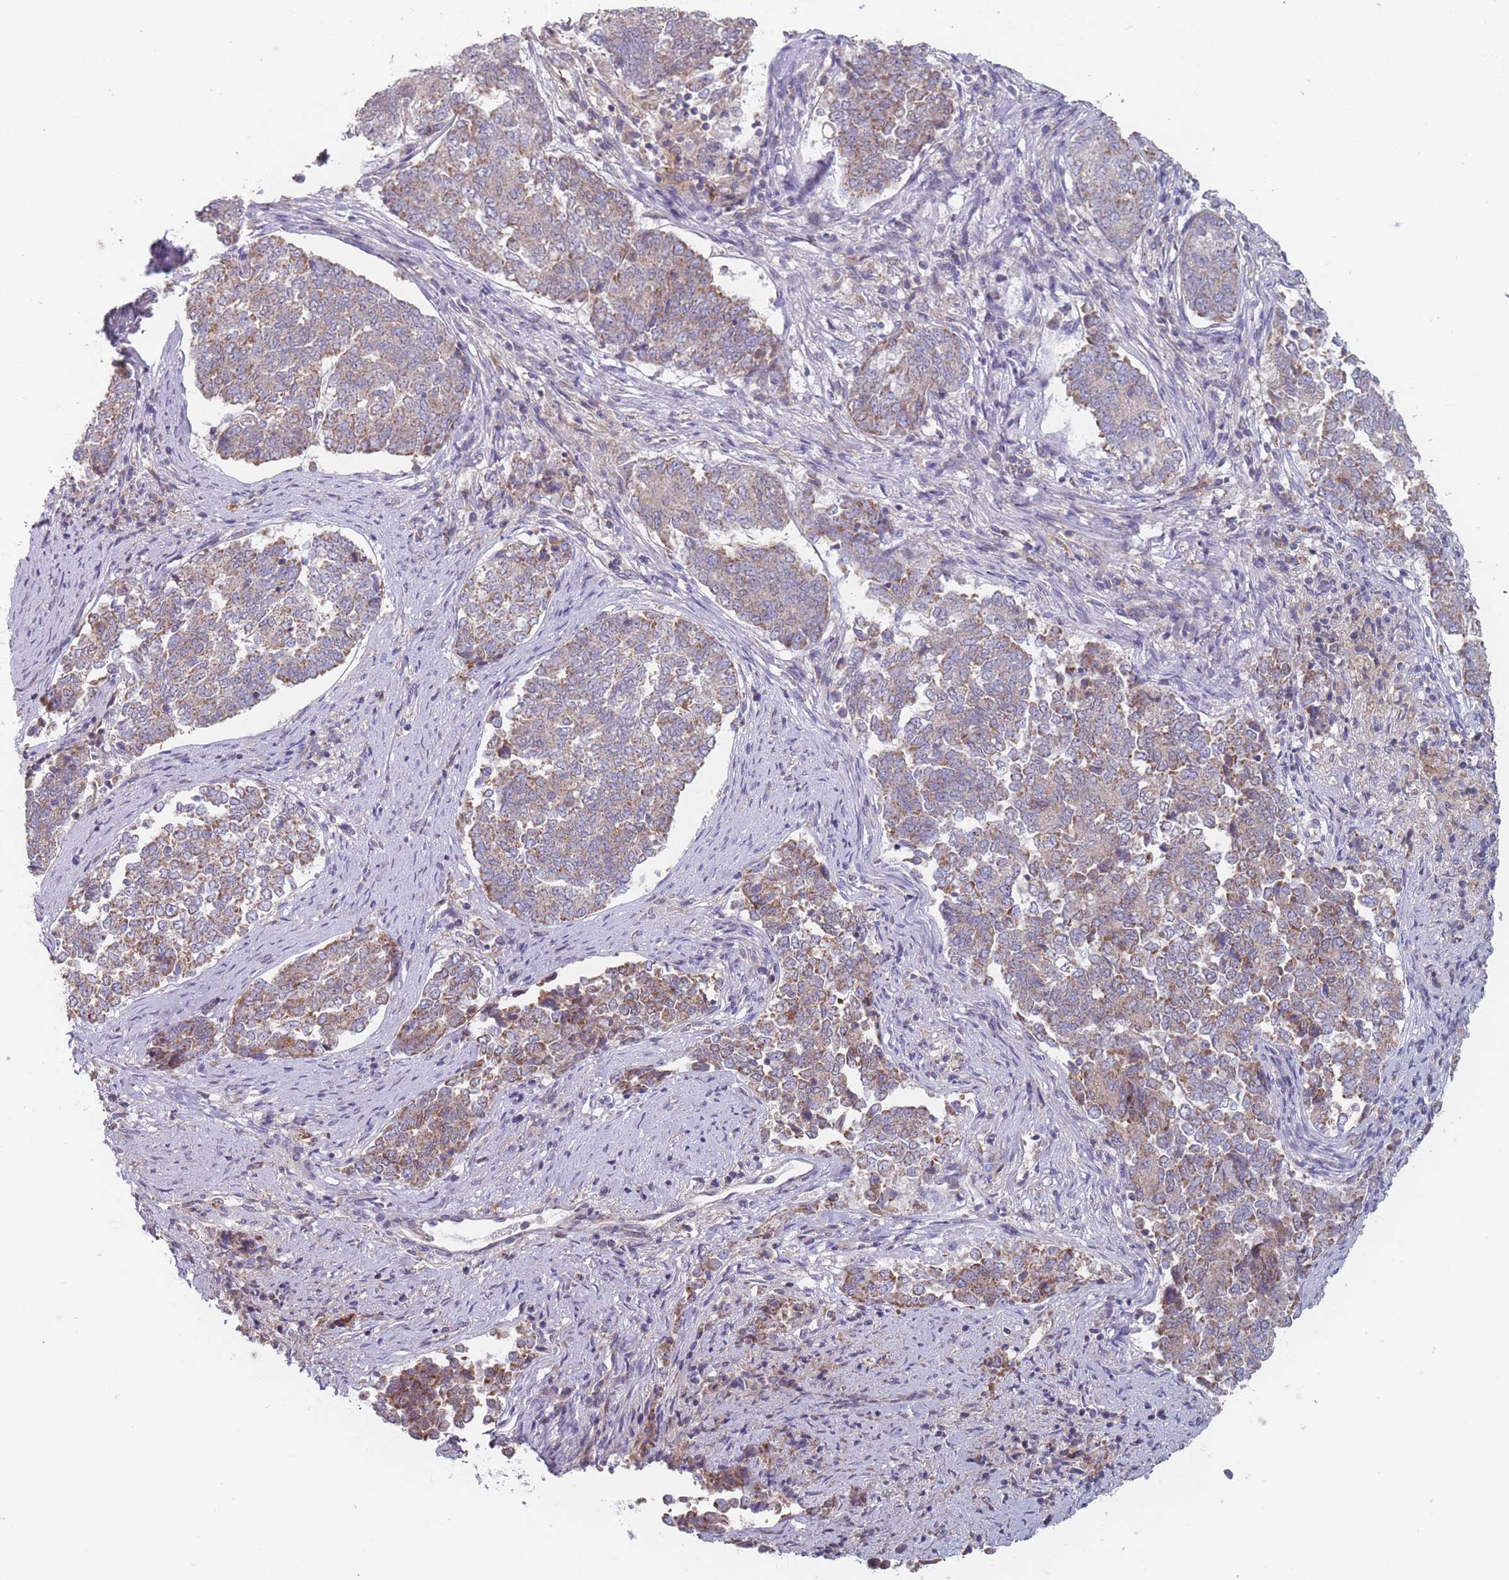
{"staining": {"intensity": "moderate", "quantity": ">75%", "location": "cytoplasmic/membranous"}, "tissue": "endometrial cancer", "cell_type": "Tumor cells", "image_type": "cancer", "snomed": [{"axis": "morphology", "description": "Adenocarcinoma, NOS"}, {"axis": "topography", "description": "Endometrium"}], "caption": "Immunohistochemistry (IHC) staining of endometrial cancer, which demonstrates medium levels of moderate cytoplasmic/membranous positivity in about >75% of tumor cells indicating moderate cytoplasmic/membranous protein staining. The staining was performed using DAB (3,3'-diaminobenzidine) (brown) for protein detection and nuclei were counterstained in hematoxylin (blue).", "gene": "PEX7", "patient": {"sex": "female", "age": 80}}